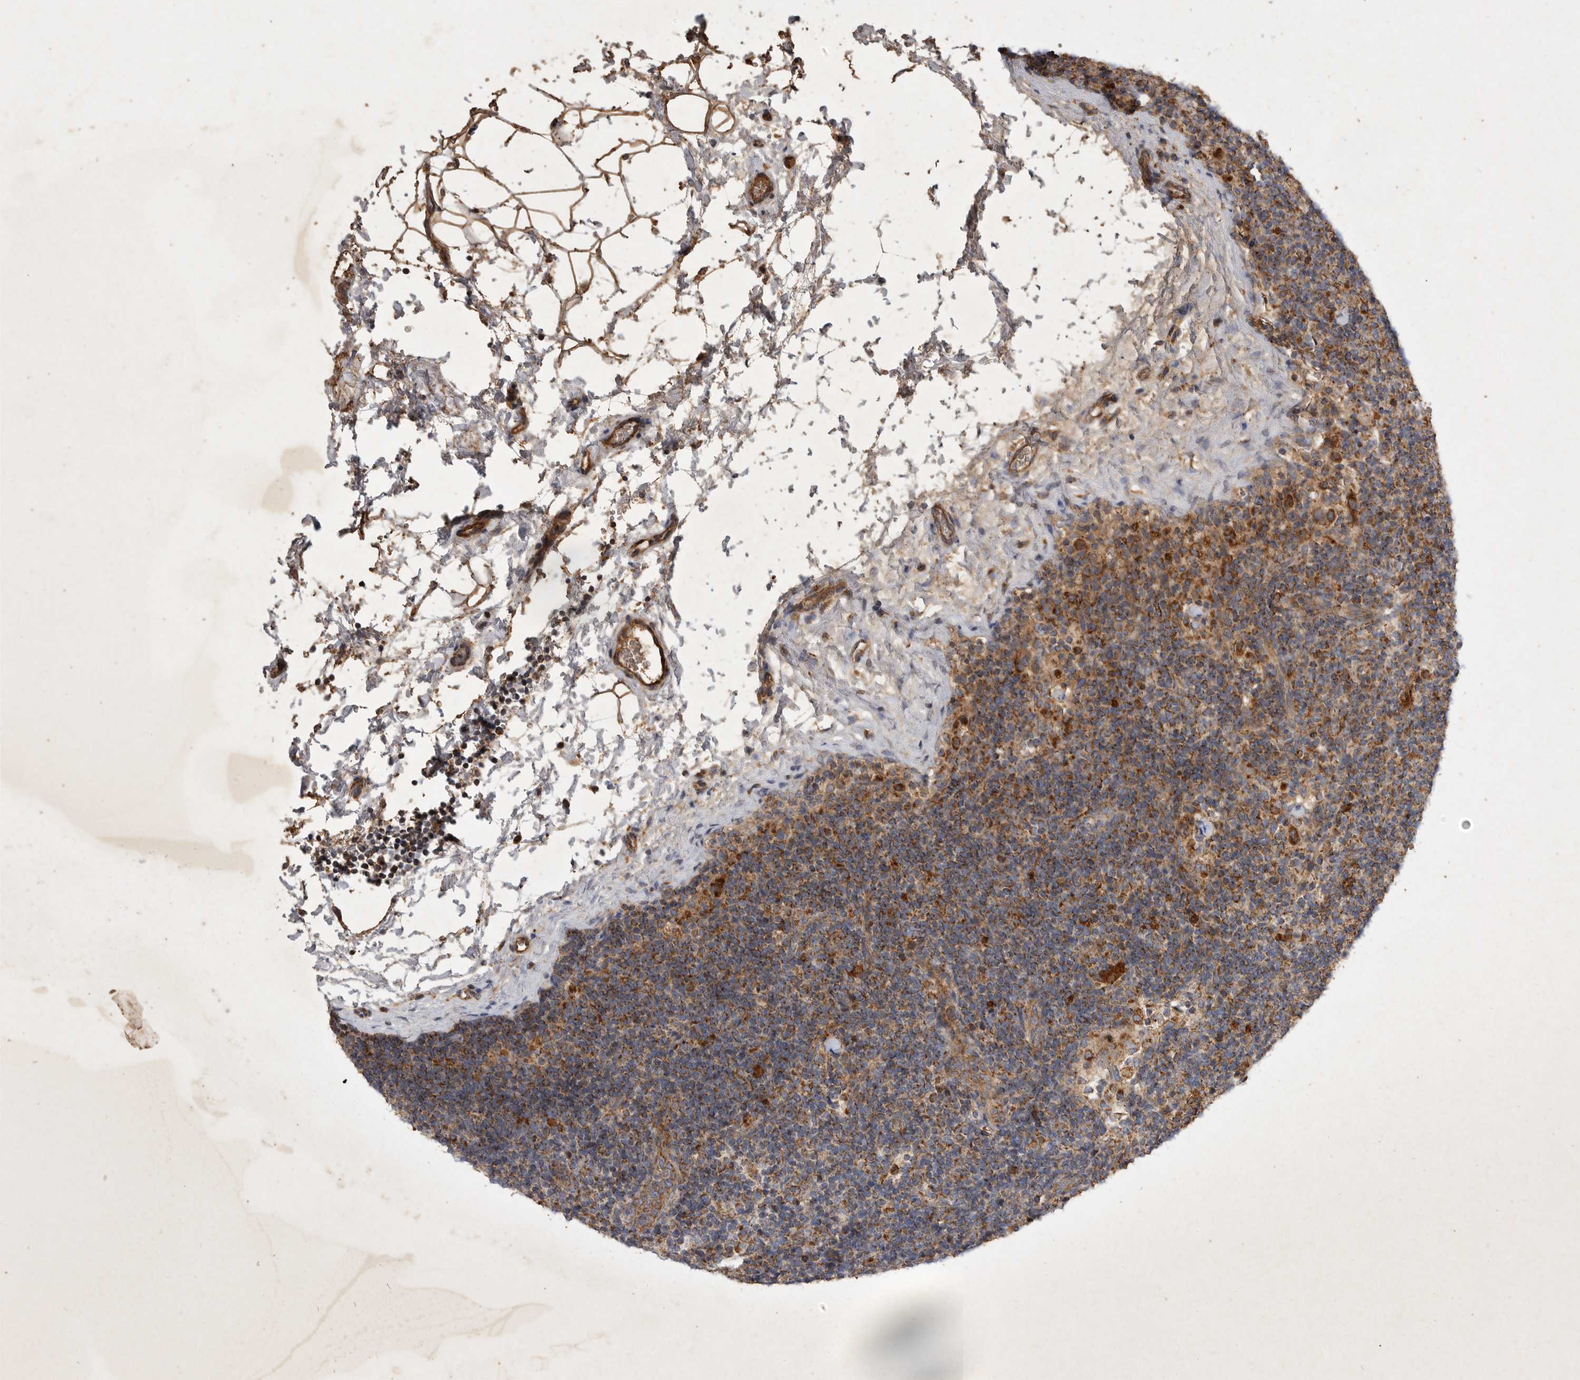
{"staining": {"intensity": "strong", "quantity": "<25%", "location": "cytoplasmic/membranous"}, "tissue": "lymph node", "cell_type": "Germinal center cells", "image_type": "normal", "snomed": [{"axis": "morphology", "description": "Normal tissue, NOS"}, {"axis": "topography", "description": "Lymph node"}], "caption": "Immunohistochemical staining of benign human lymph node demonstrates <25% levels of strong cytoplasmic/membranous protein positivity in about <25% of germinal center cells. (DAB (3,3'-diaminobenzidine) IHC, brown staining for protein, blue staining for nuclei).", "gene": "MRPL41", "patient": {"sex": "female", "age": 22}}